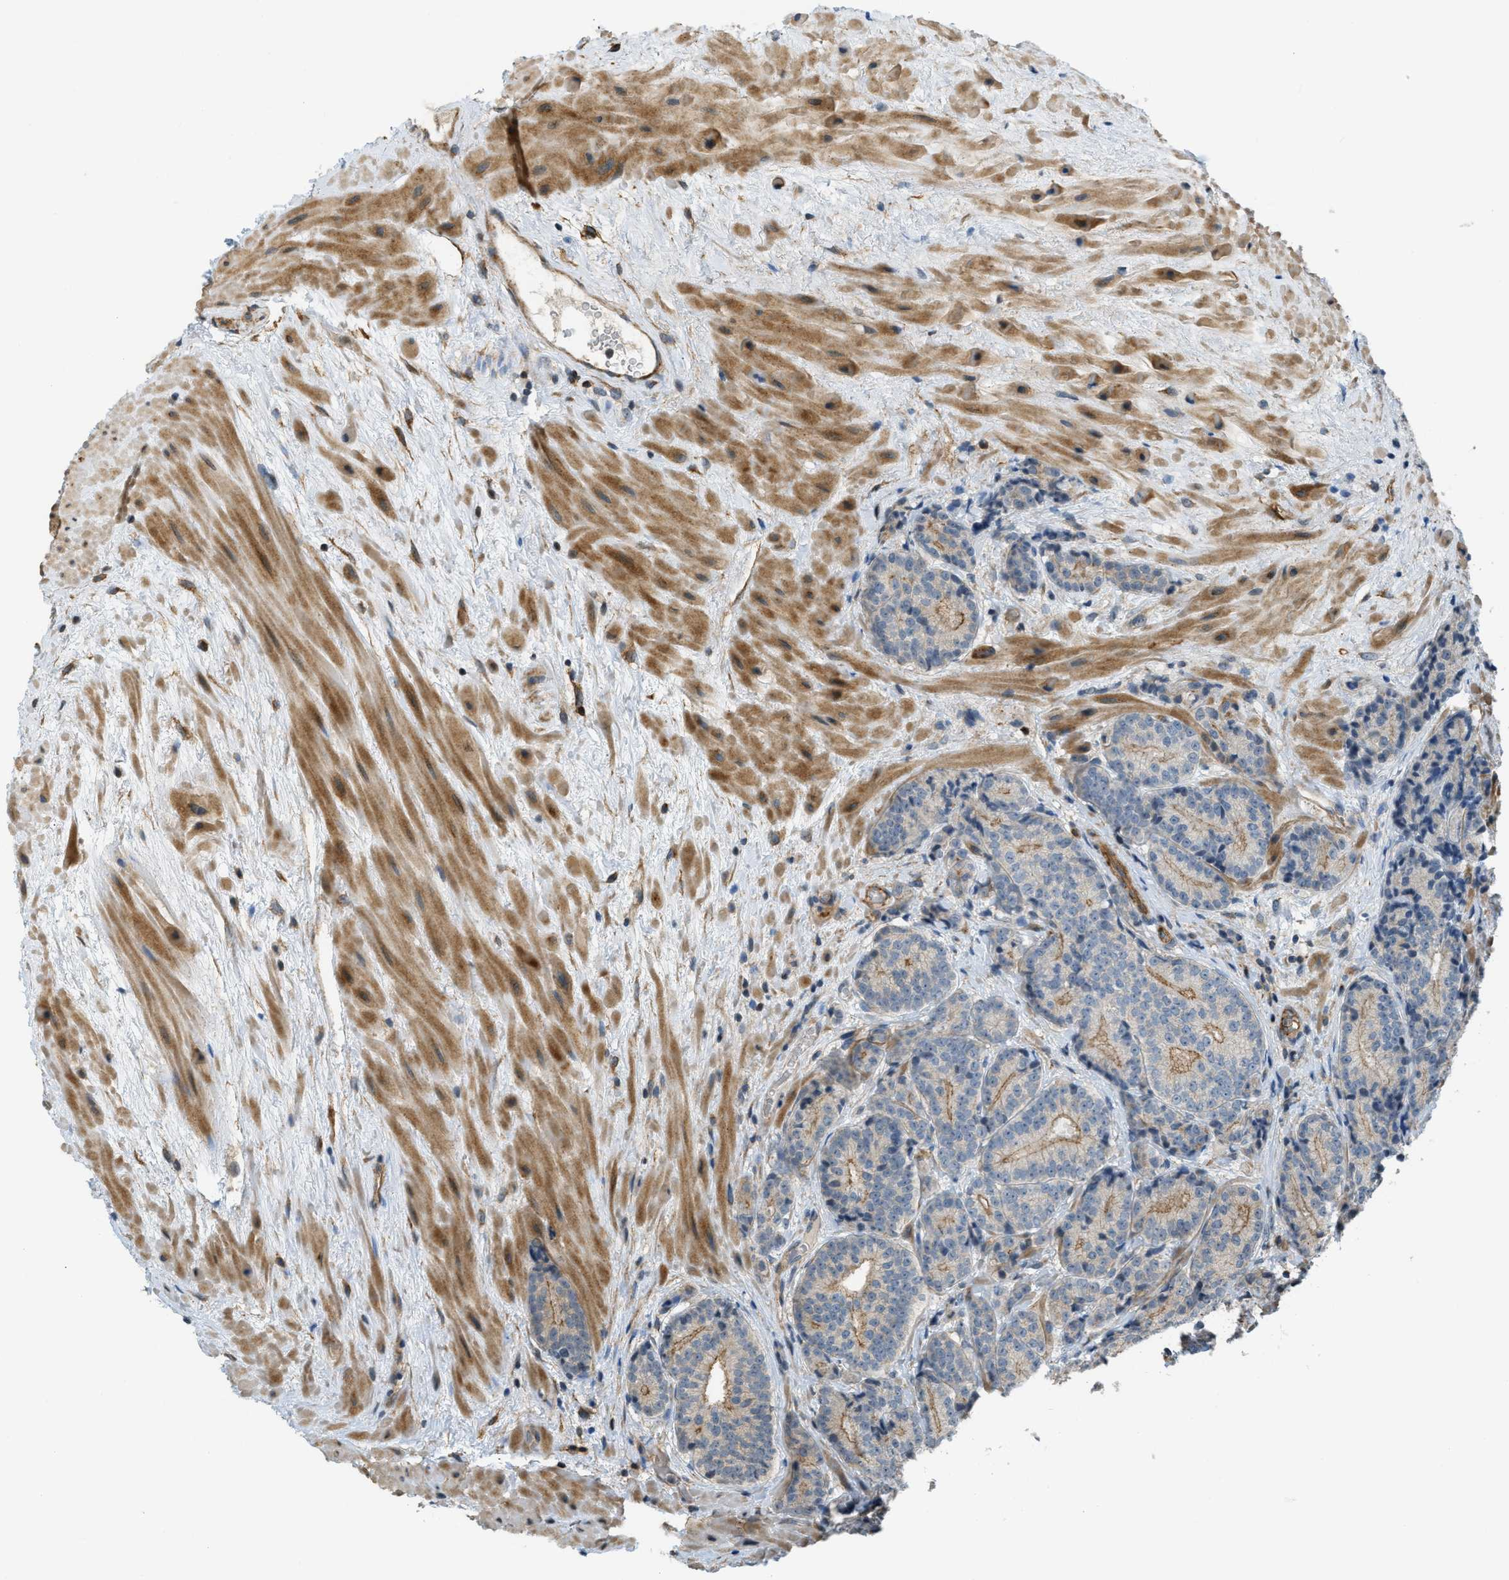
{"staining": {"intensity": "moderate", "quantity": "25%-75%", "location": "cytoplasmic/membranous"}, "tissue": "prostate cancer", "cell_type": "Tumor cells", "image_type": "cancer", "snomed": [{"axis": "morphology", "description": "Adenocarcinoma, High grade"}, {"axis": "topography", "description": "Prostate"}], "caption": "Immunohistochemistry (IHC) photomicrograph of neoplastic tissue: prostate cancer stained using immunohistochemistry reveals medium levels of moderate protein expression localized specifically in the cytoplasmic/membranous of tumor cells, appearing as a cytoplasmic/membranous brown color.", "gene": "KIAA1671", "patient": {"sex": "male", "age": 61}}